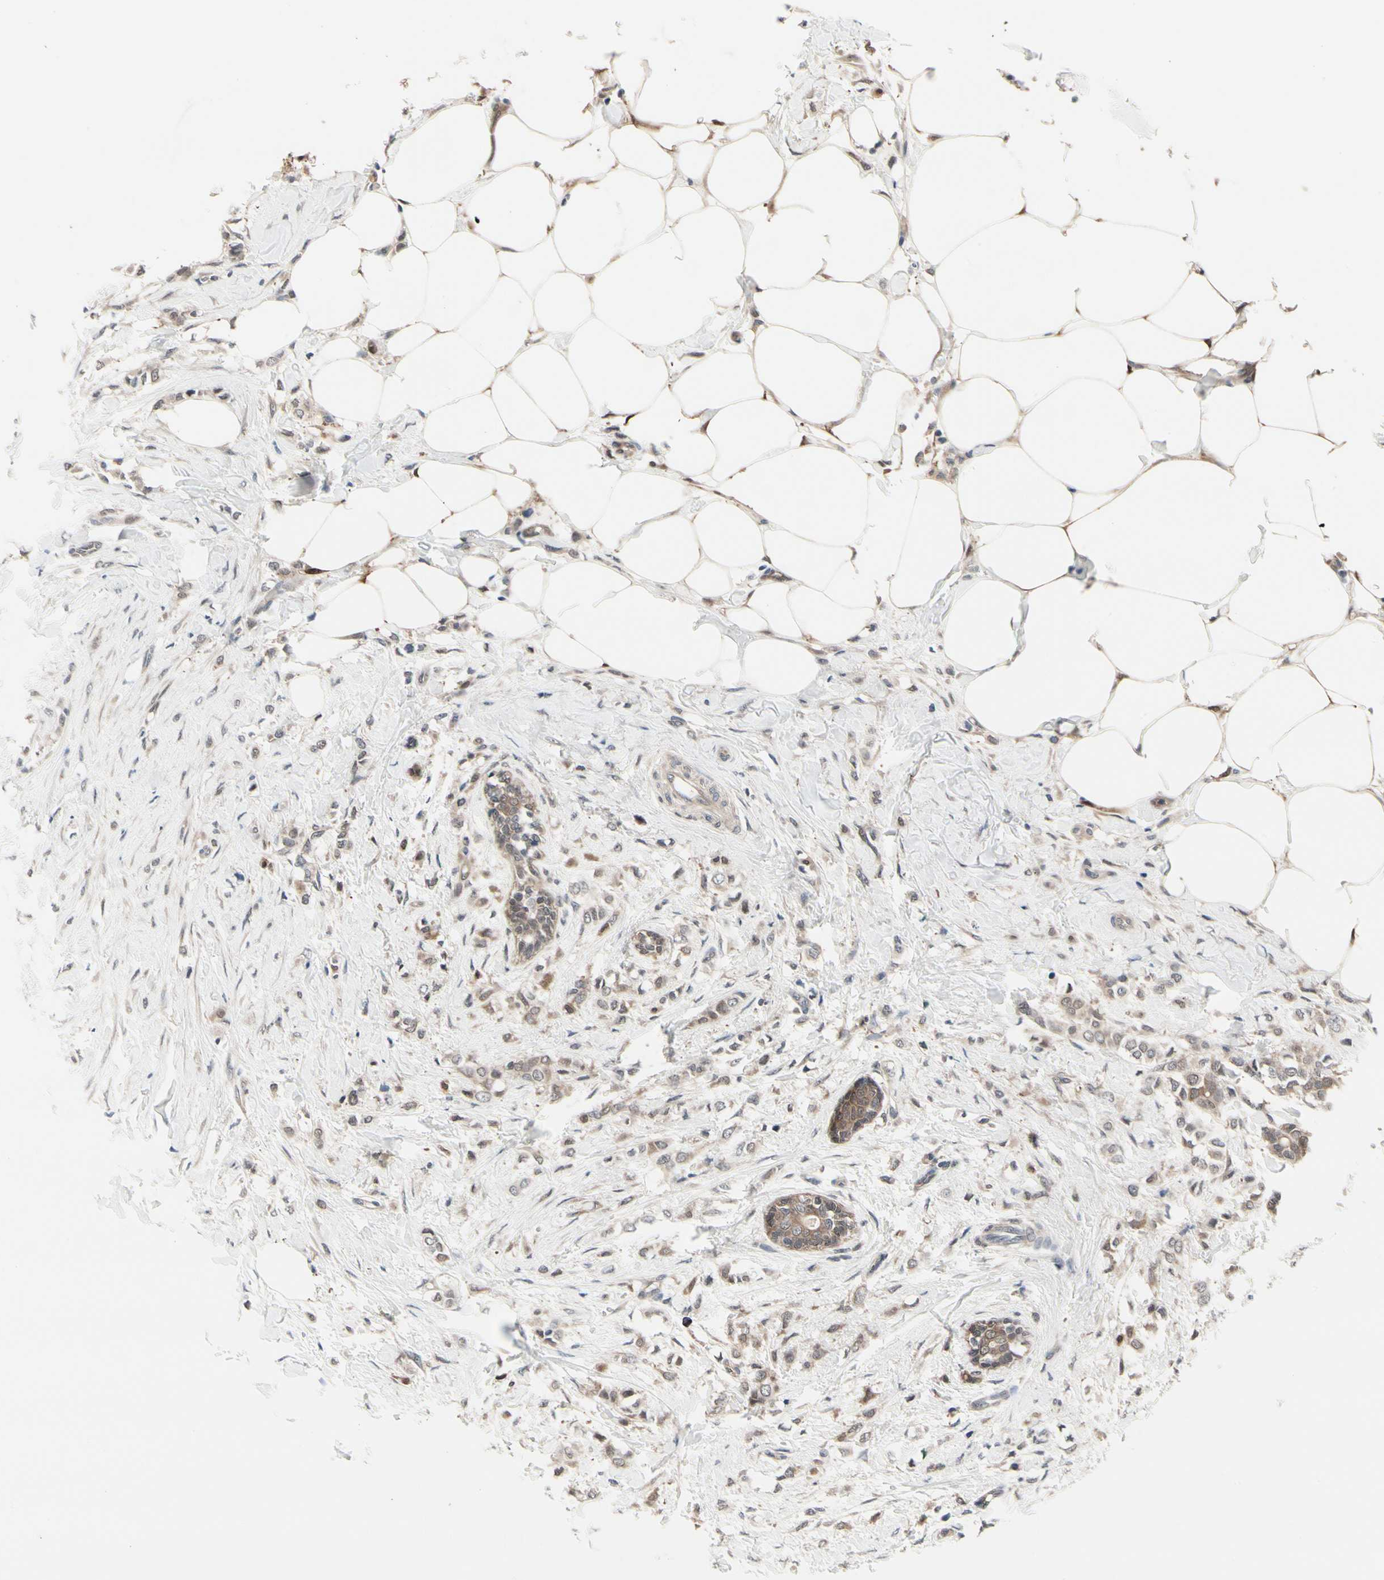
{"staining": {"intensity": "weak", "quantity": ">75%", "location": "cytoplasmic/membranous"}, "tissue": "breast cancer", "cell_type": "Tumor cells", "image_type": "cancer", "snomed": [{"axis": "morphology", "description": "Lobular carcinoma, in situ"}, {"axis": "morphology", "description": "Lobular carcinoma"}, {"axis": "topography", "description": "Breast"}], "caption": "Immunohistochemistry (DAB) staining of human breast lobular carcinoma in situ demonstrates weak cytoplasmic/membranous protein positivity in approximately >75% of tumor cells.", "gene": "PRDX6", "patient": {"sex": "female", "age": 41}}